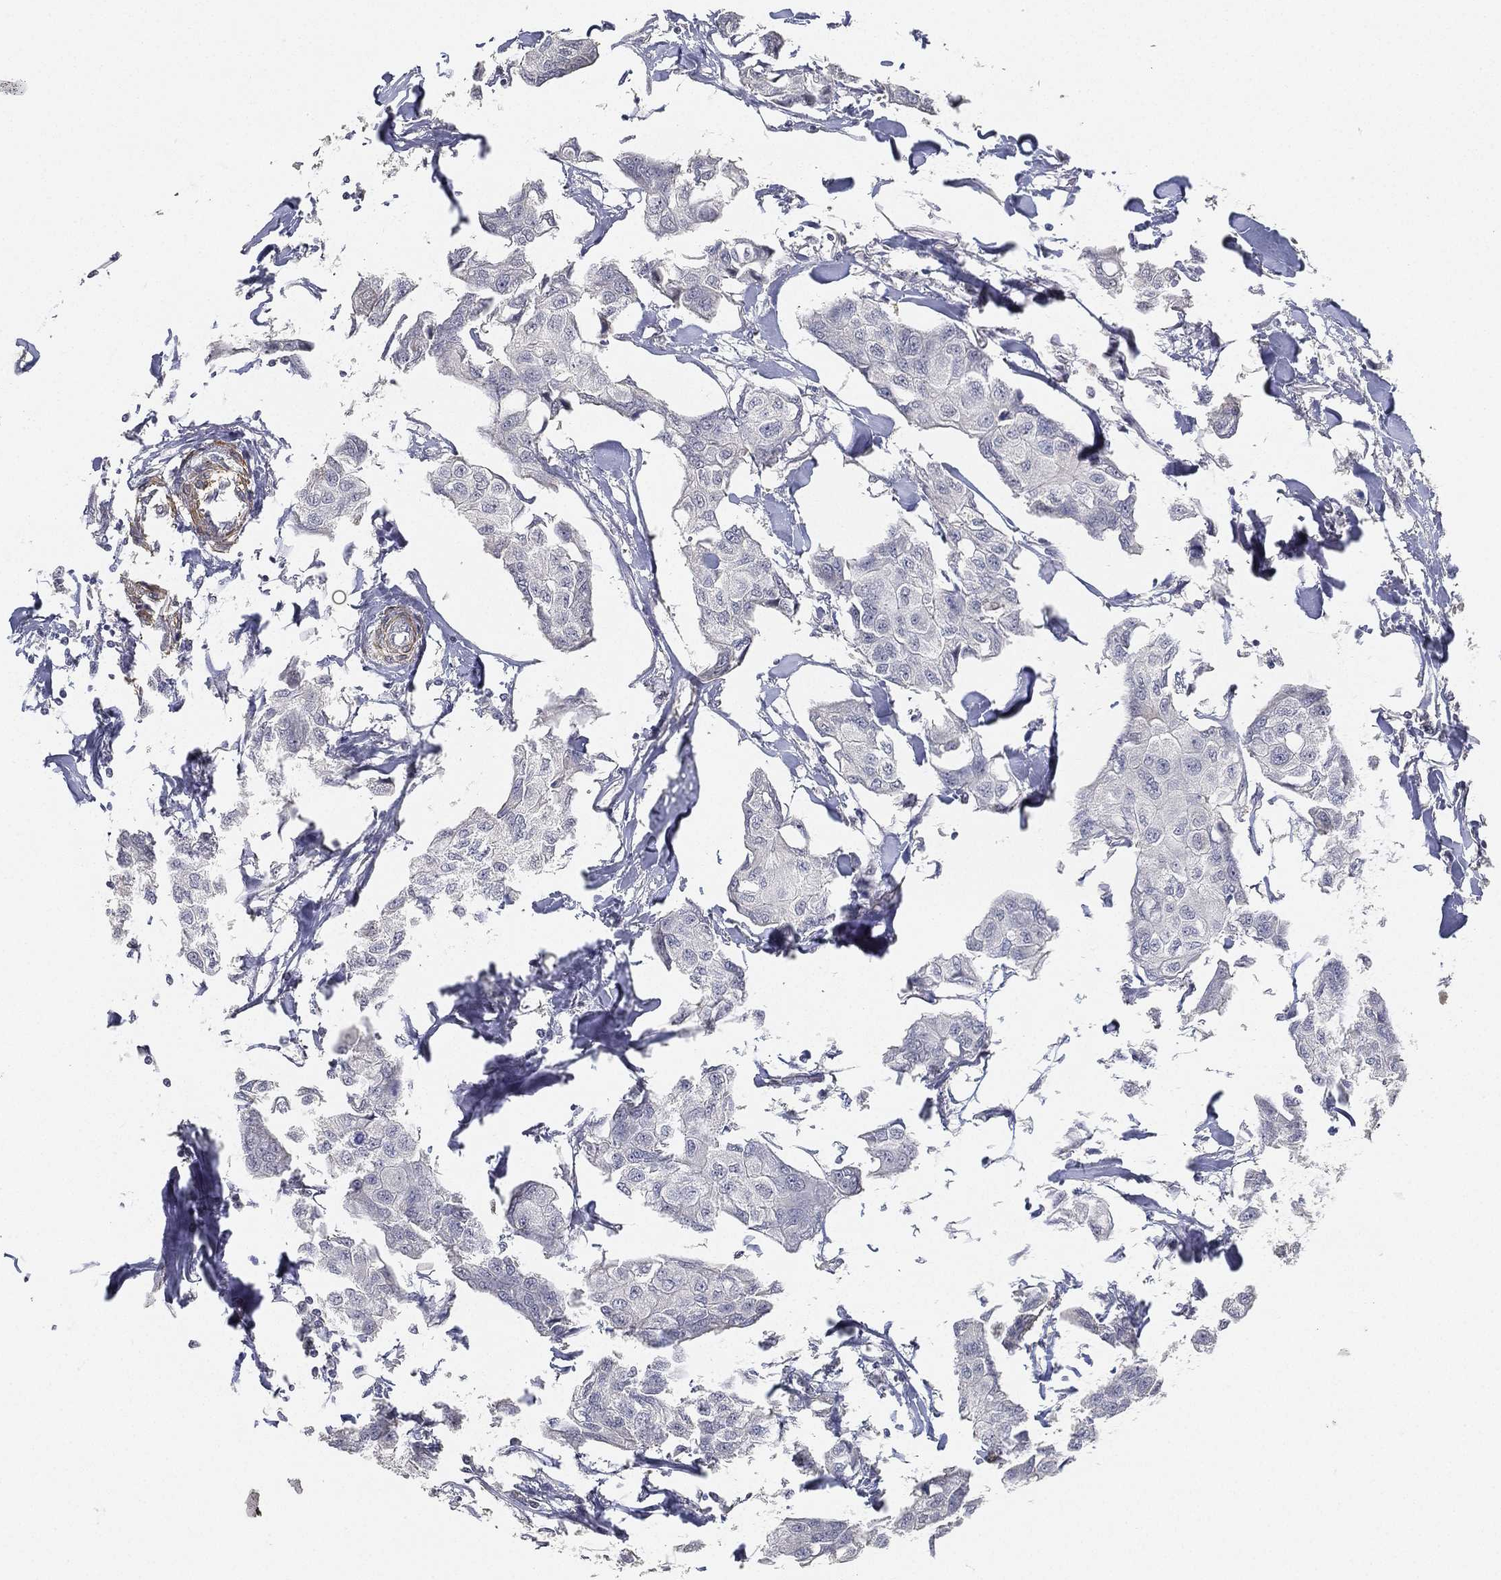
{"staining": {"intensity": "negative", "quantity": "none", "location": "none"}, "tissue": "breast cancer", "cell_type": "Tumor cells", "image_type": "cancer", "snomed": [{"axis": "morphology", "description": "Duct carcinoma"}, {"axis": "topography", "description": "Breast"}], "caption": "Tumor cells are negative for protein expression in human breast cancer.", "gene": "GPR61", "patient": {"sex": "female", "age": 80}}